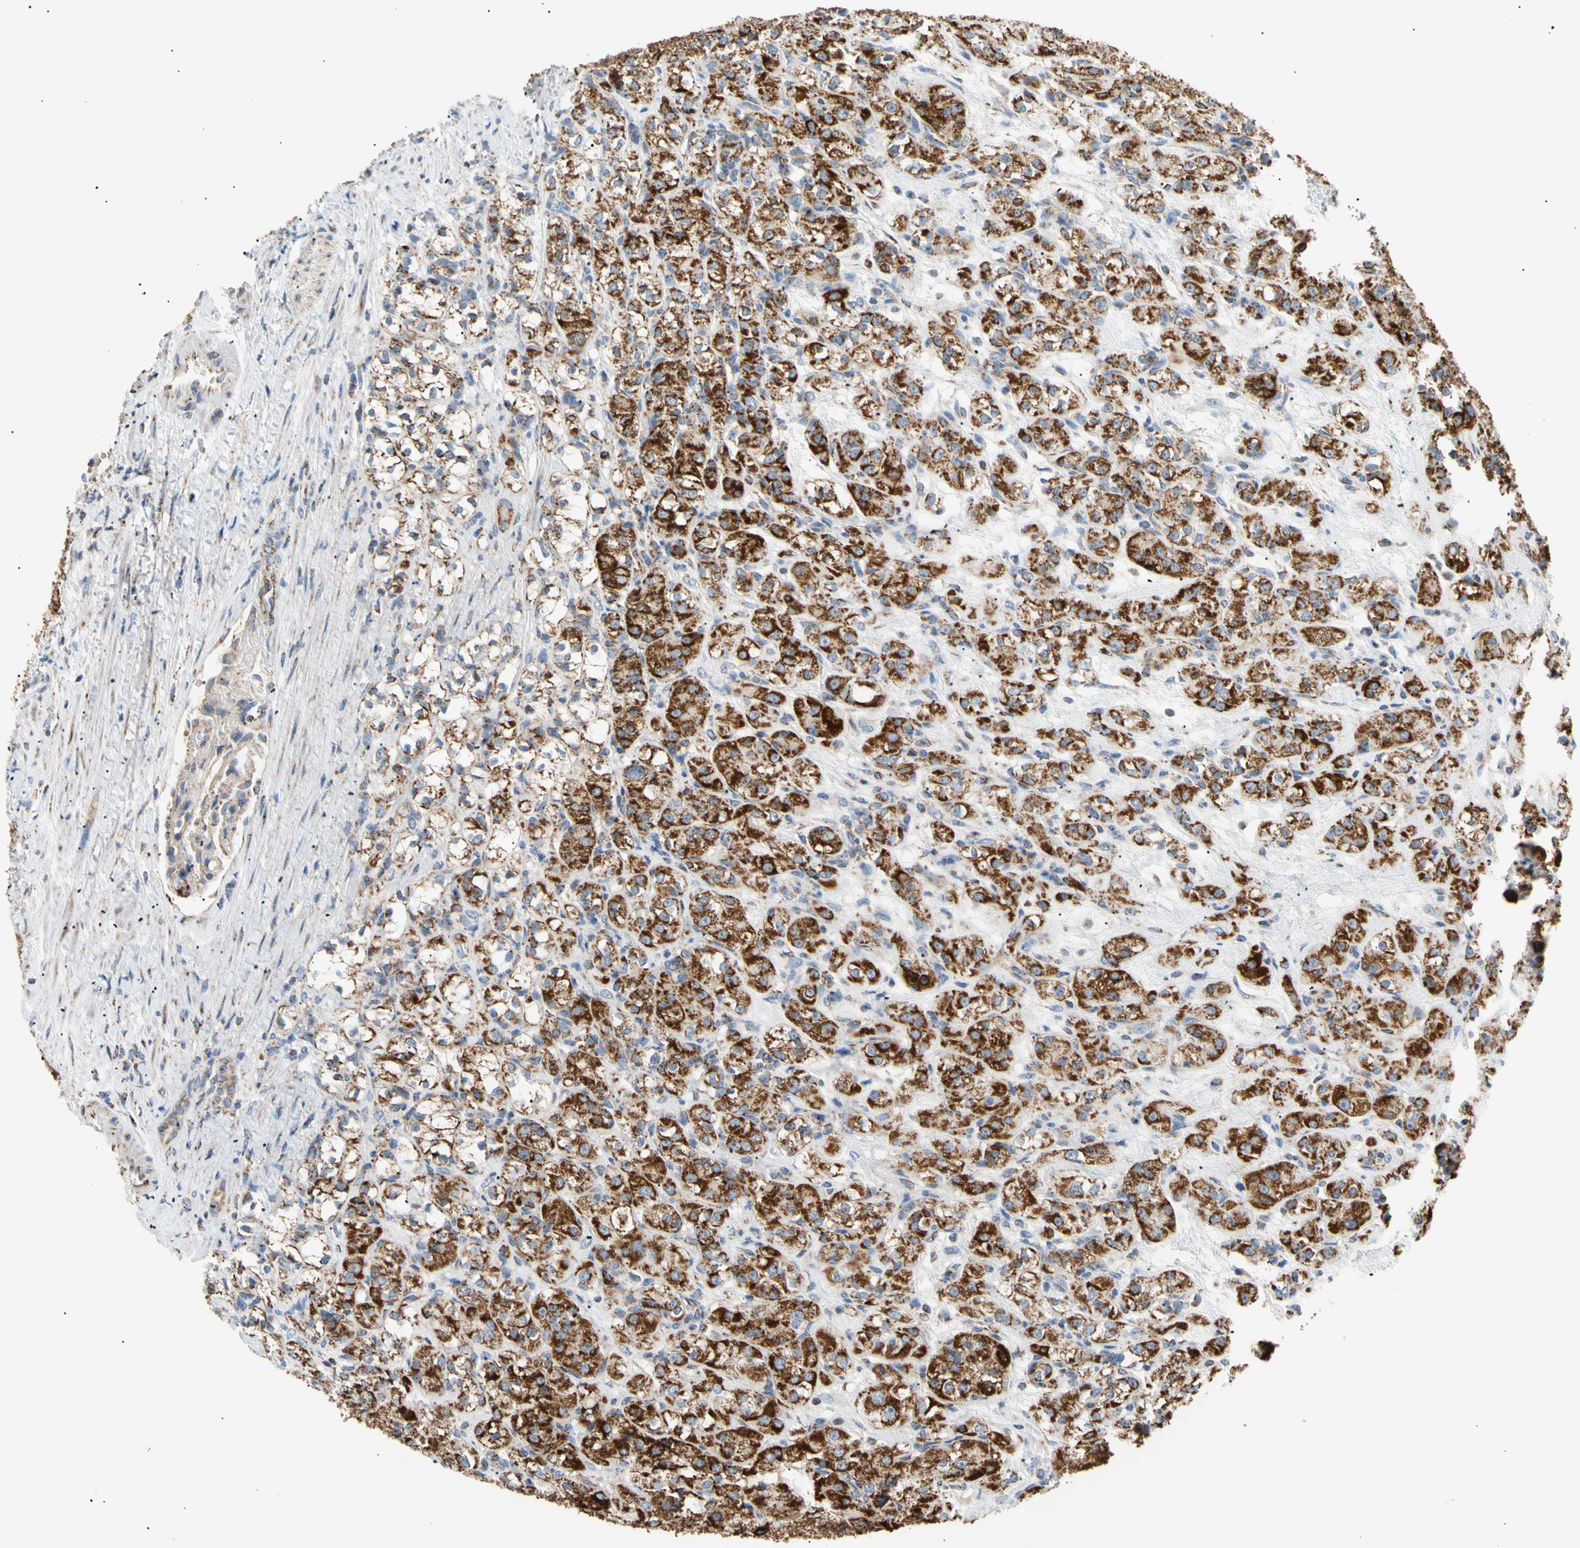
{"staining": {"intensity": "strong", "quantity": ">75%", "location": "cytoplasmic/membranous"}, "tissue": "renal cancer", "cell_type": "Tumor cells", "image_type": "cancer", "snomed": [{"axis": "morphology", "description": "Normal tissue, NOS"}, {"axis": "morphology", "description": "Adenocarcinoma, NOS"}, {"axis": "topography", "description": "Kidney"}], "caption": "Protein staining of adenocarcinoma (renal) tissue shows strong cytoplasmic/membranous expression in about >75% of tumor cells.", "gene": "ACAT1", "patient": {"sex": "male", "age": 61}}